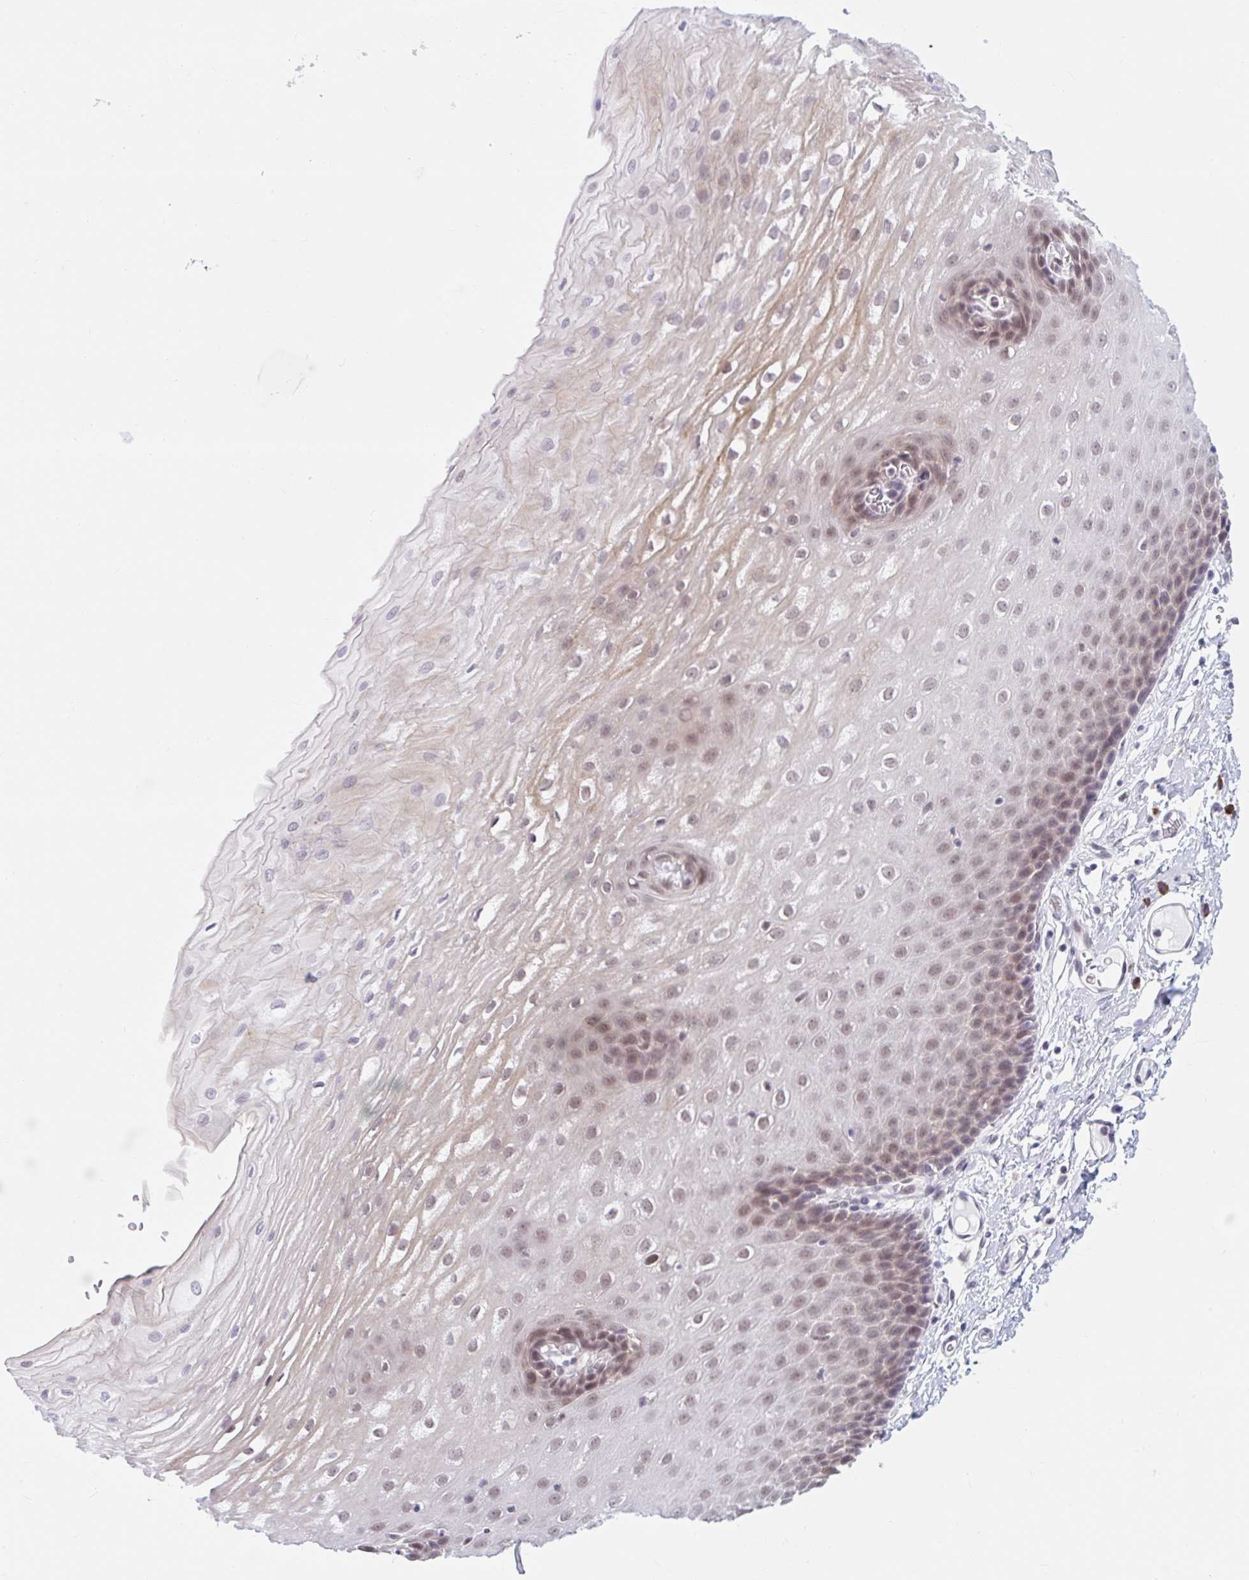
{"staining": {"intensity": "moderate", "quantity": ">75%", "location": "cytoplasmic/membranous"}, "tissue": "esophagus", "cell_type": "Squamous epithelial cells", "image_type": "normal", "snomed": [{"axis": "morphology", "description": "Normal tissue, NOS"}, {"axis": "topography", "description": "Esophagus"}], "caption": "High-magnification brightfield microscopy of unremarkable esophagus stained with DAB (3,3'-diaminobenzidine) (brown) and counterstained with hematoxylin (blue). squamous epithelial cells exhibit moderate cytoplasmic/membranous staining is seen in approximately>75% of cells.", "gene": "SRSF10", "patient": {"sex": "male", "age": 70}}